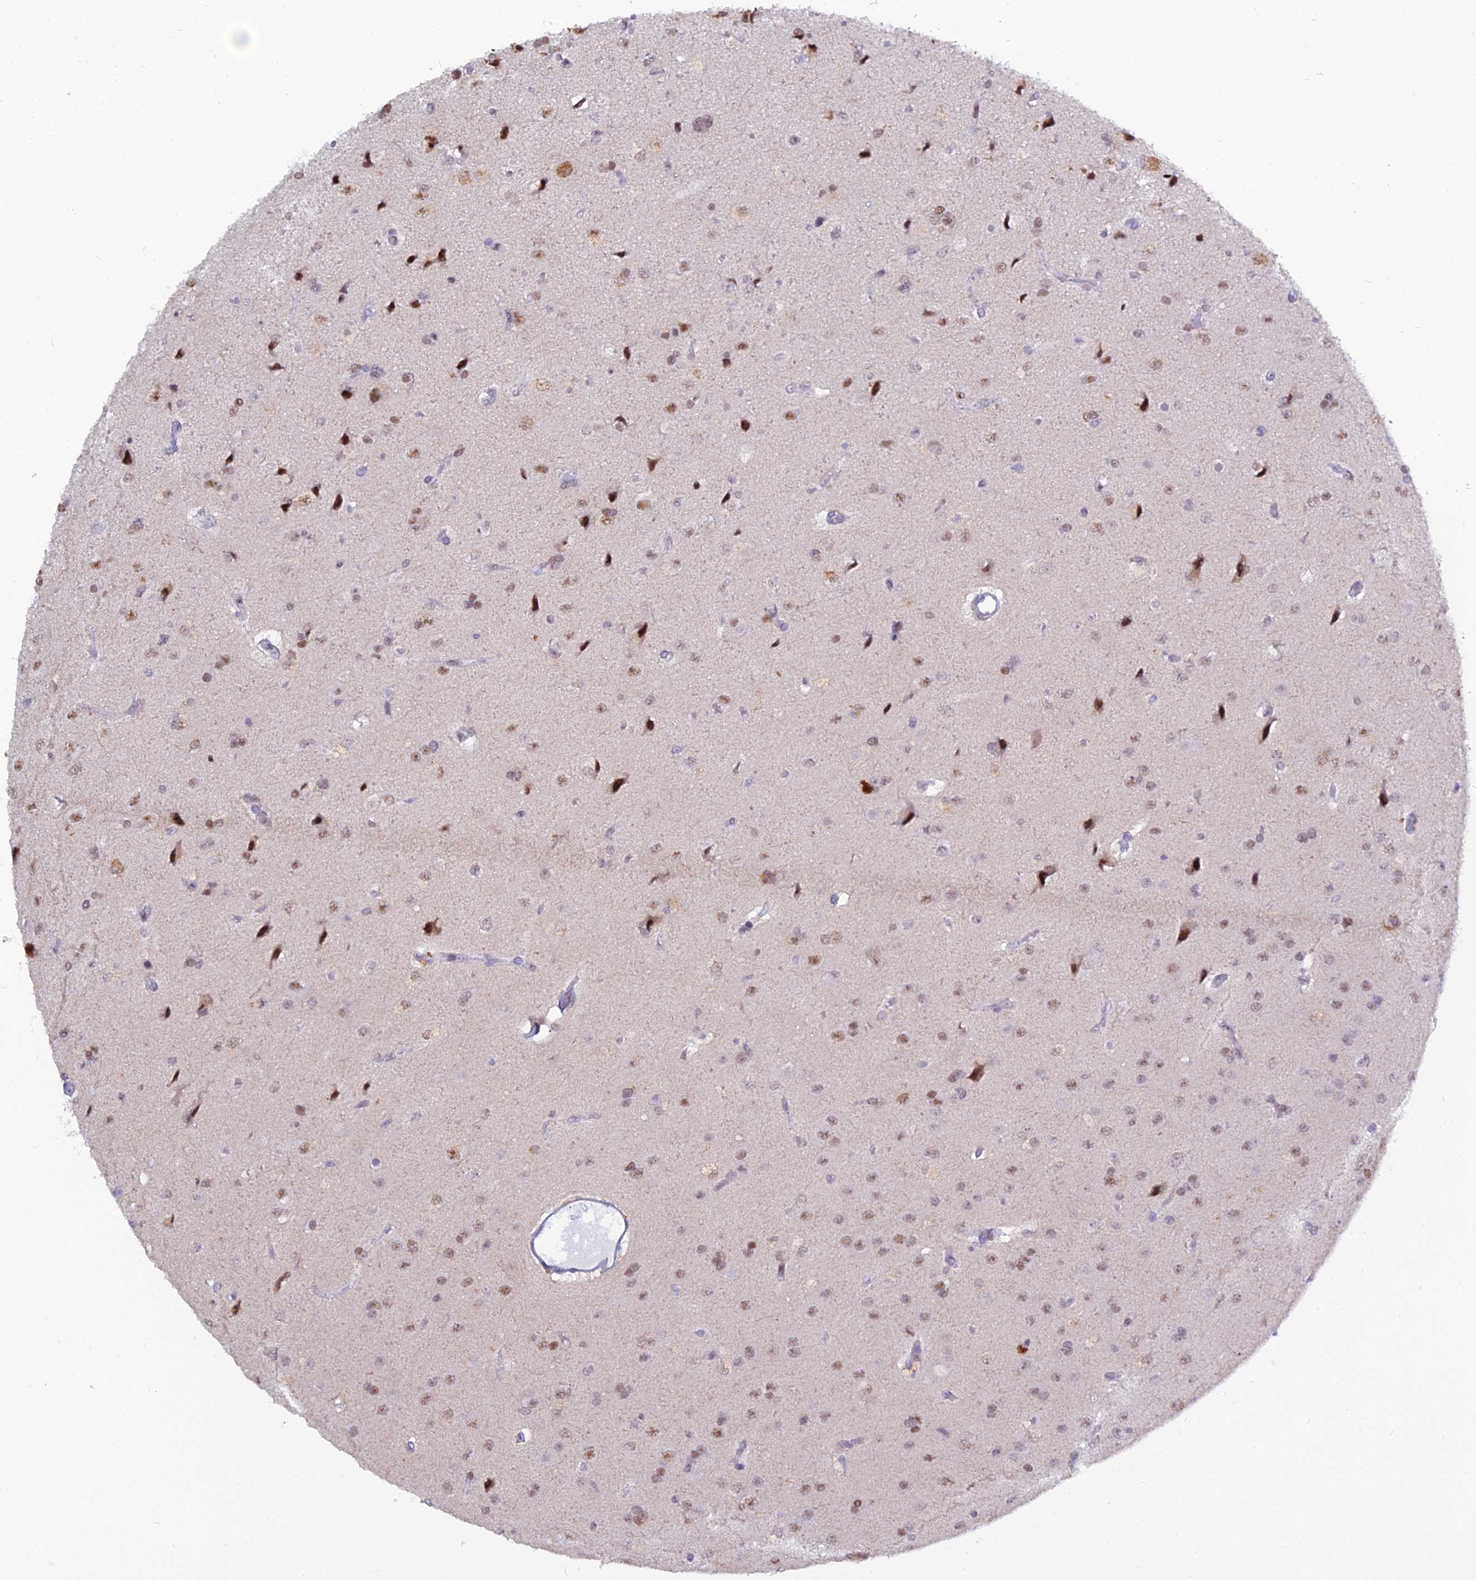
{"staining": {"intensity": "weak", "quantity": "25%-75%", "location": "nuclear"}, "tissue": "glioma", "cell_type": "Tumor cells", "image_type": "cancer", "snomed": [{"axis": "morphology", "description": "Glioma, malignant, High grade"}, {"axis": "topography", "description": "Brain"}], "caption": "This is an image of IHC staining of malignant high-grade glioma, which shows weak positivity in the nuclear of tumor cells.", "gene": "NOL4L", "patient": {"sex": "male", "age": 77}}